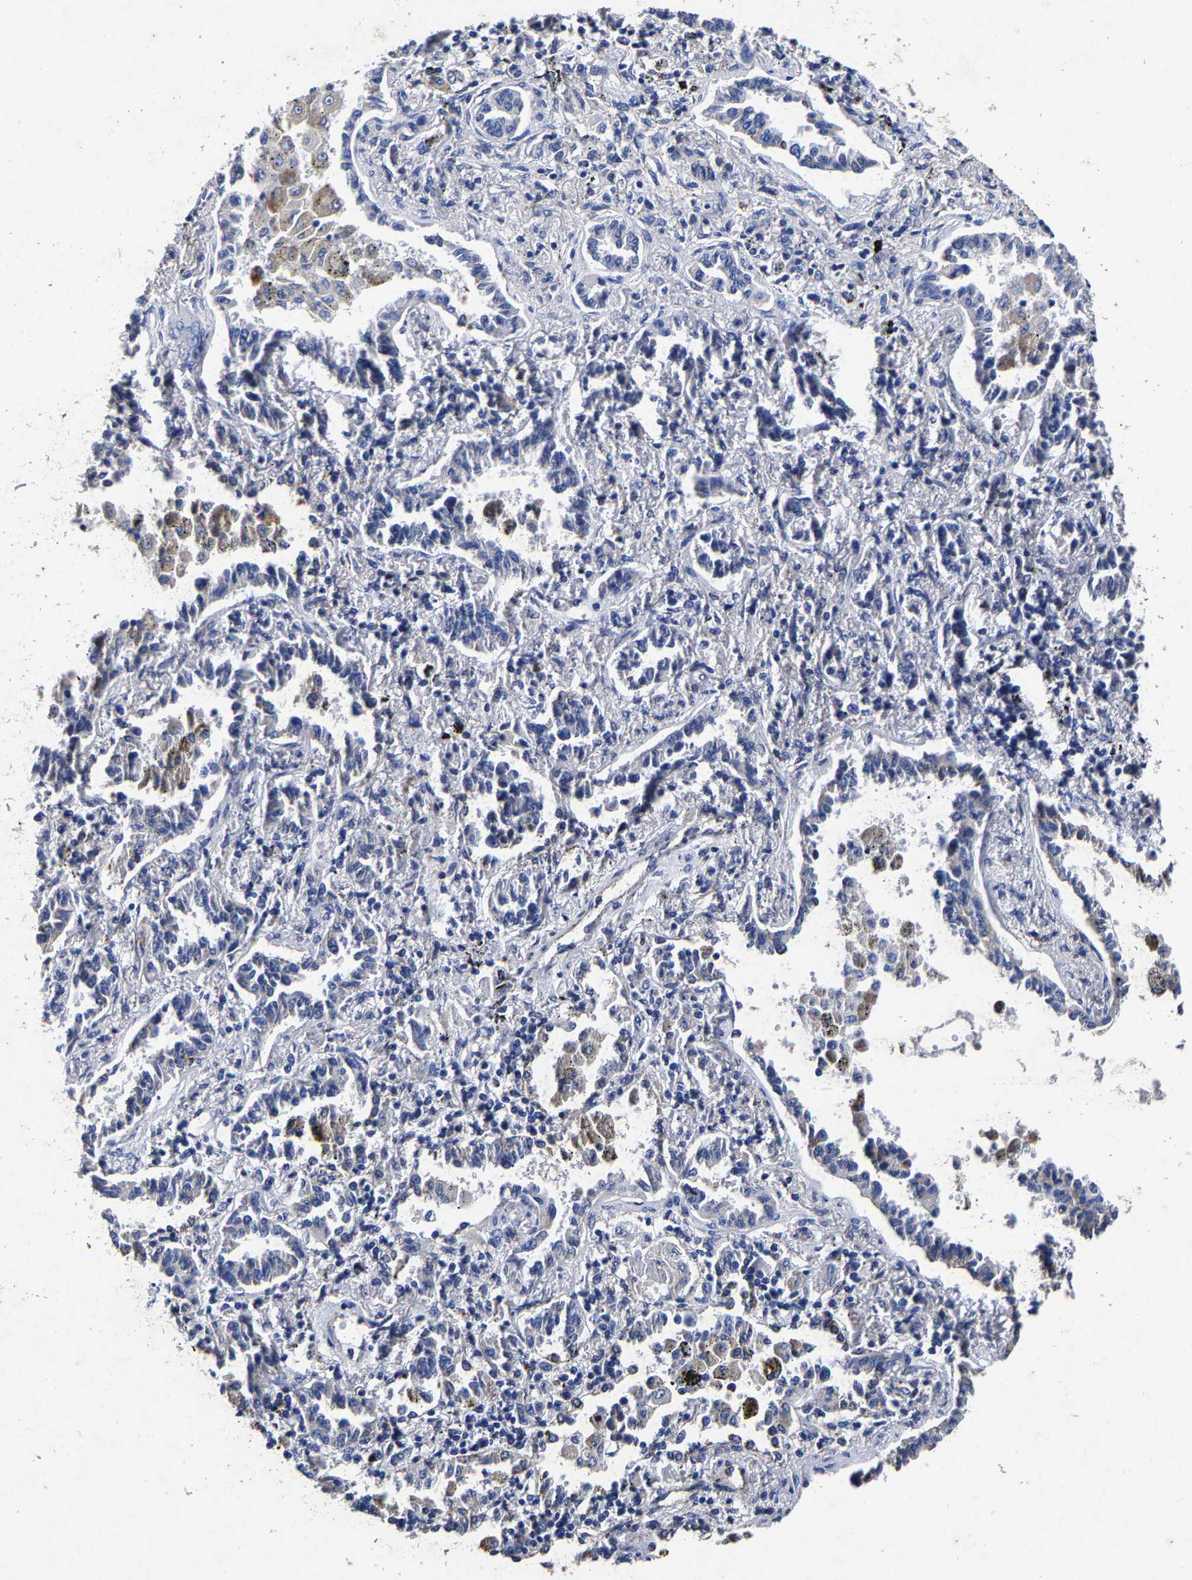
{"staining": {"intensity": "moderate", "quantity": "25%-75%", "location": "cytoplasmic/membranous"}, "tissue": "lung cancer", "cell_type": "Tumor cells", "image_type": "cancer", "snomed": [{"axis": "morphology", "description": "Normal tissue, NOS"}, {"axis": "morphology", "description": "Adenocarcinoma, NOS"}, {"axis": "topography", "description": "Lung"}], "caption": "Tumor cells demonstrate moderate cytoplasmic/membranous staining in about 25%-75% of cells in lung cancer.", "gene": "AASS", "patient": {"sex": "male", "age": 59}}